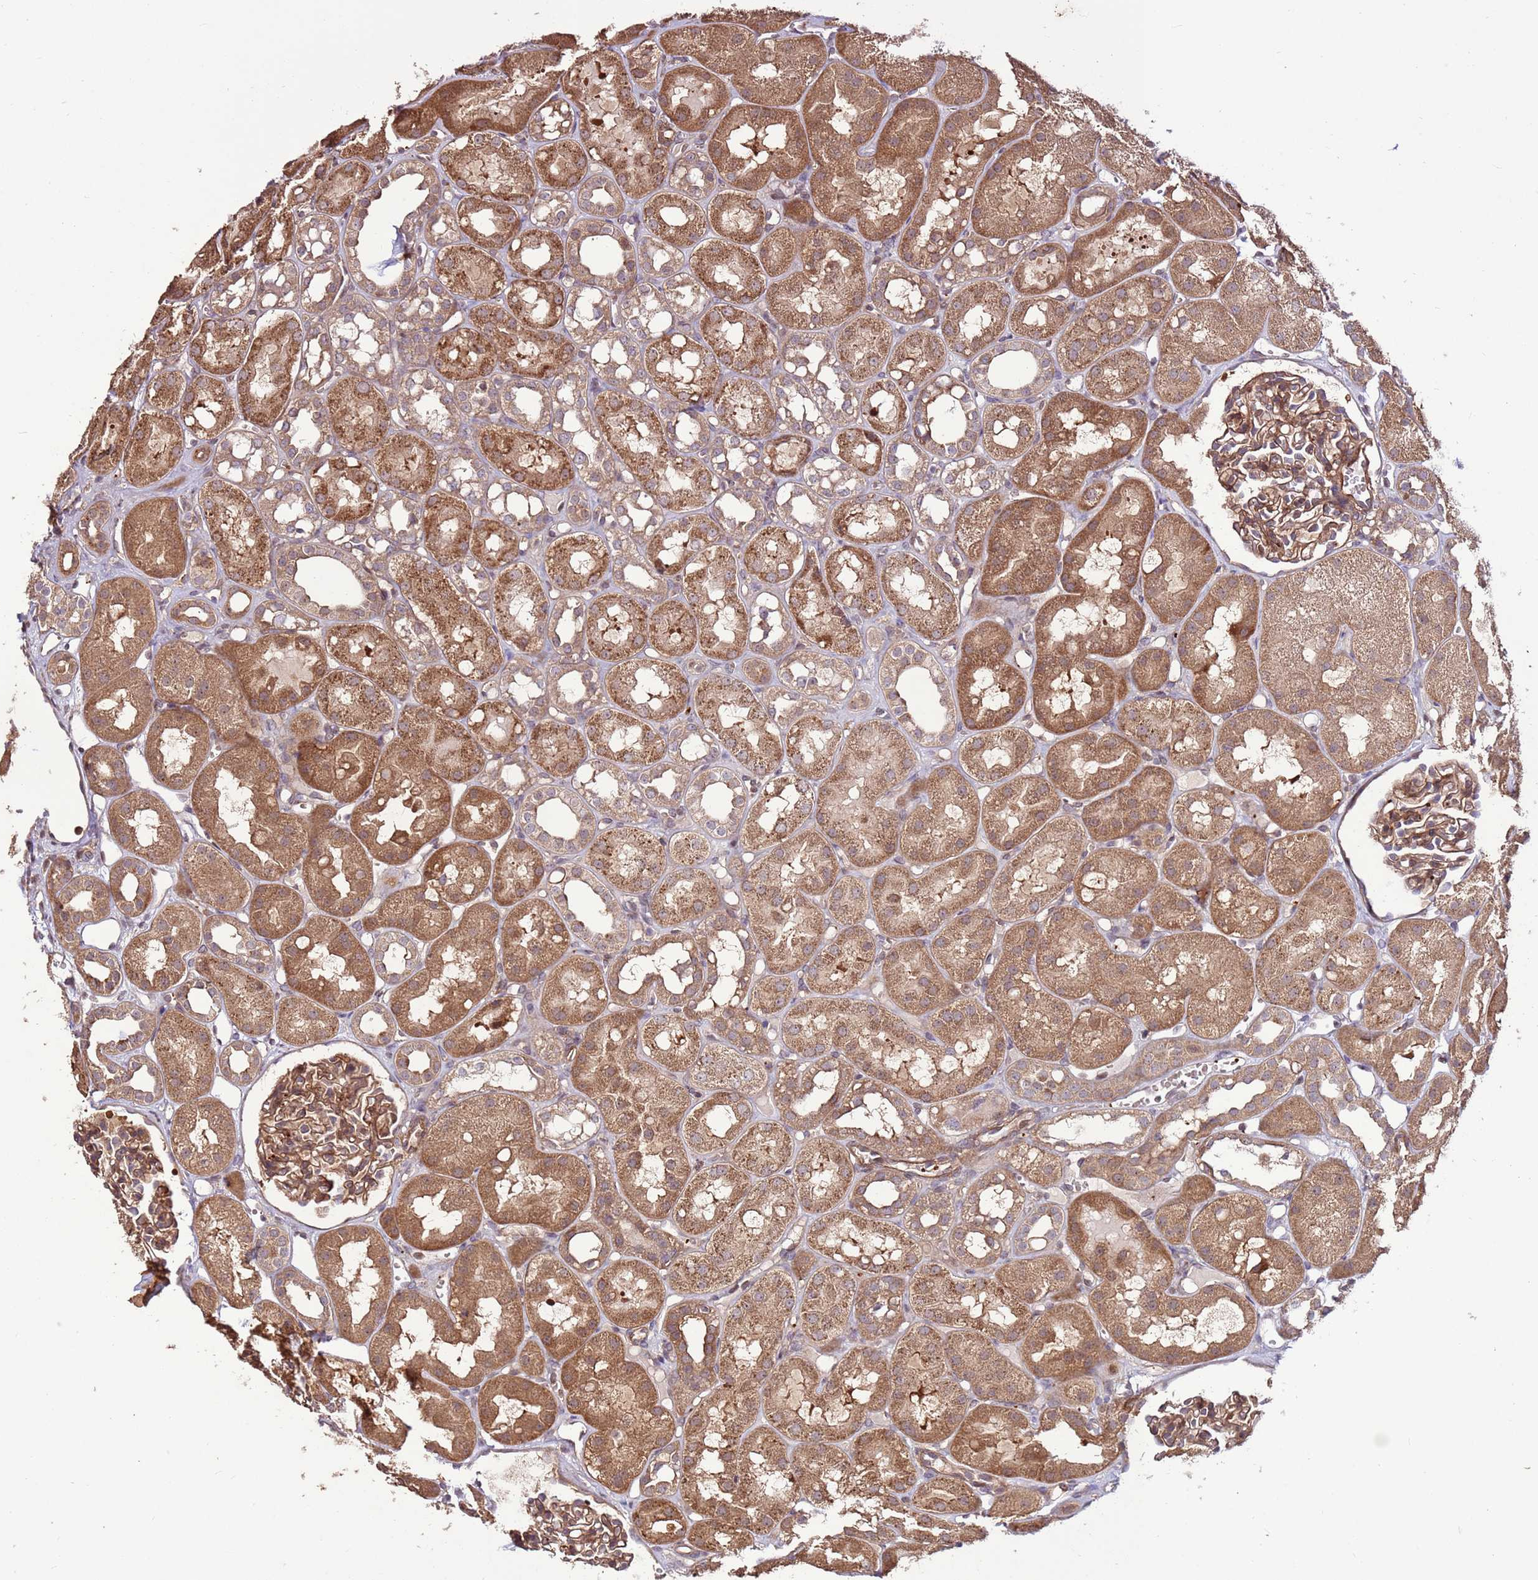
{"staining": {"intensity": "moderate", "quantity": ">75%", "location": "cytoplasmic/membranous"}, "tissue": "kidney", "cell_type": "Cells in glomeruli", "image_type": "normal", "snomed": [{"axis": "morphology", "description": "Normal tissue, NOS"}, {"axis": "topography", "description": "Kidney"}], "caption": "The micrograph shows immunohistochemical staining of benign kidney. There is moderate cytoplasmic/membranous positivity is seen in approximately >75% of cells in glomeruli. (DAB IHC, brown staining for protein, blue staining for nuclei).", "gene": "CCDC112", "patient": {"sex": "male", "age": 16}}